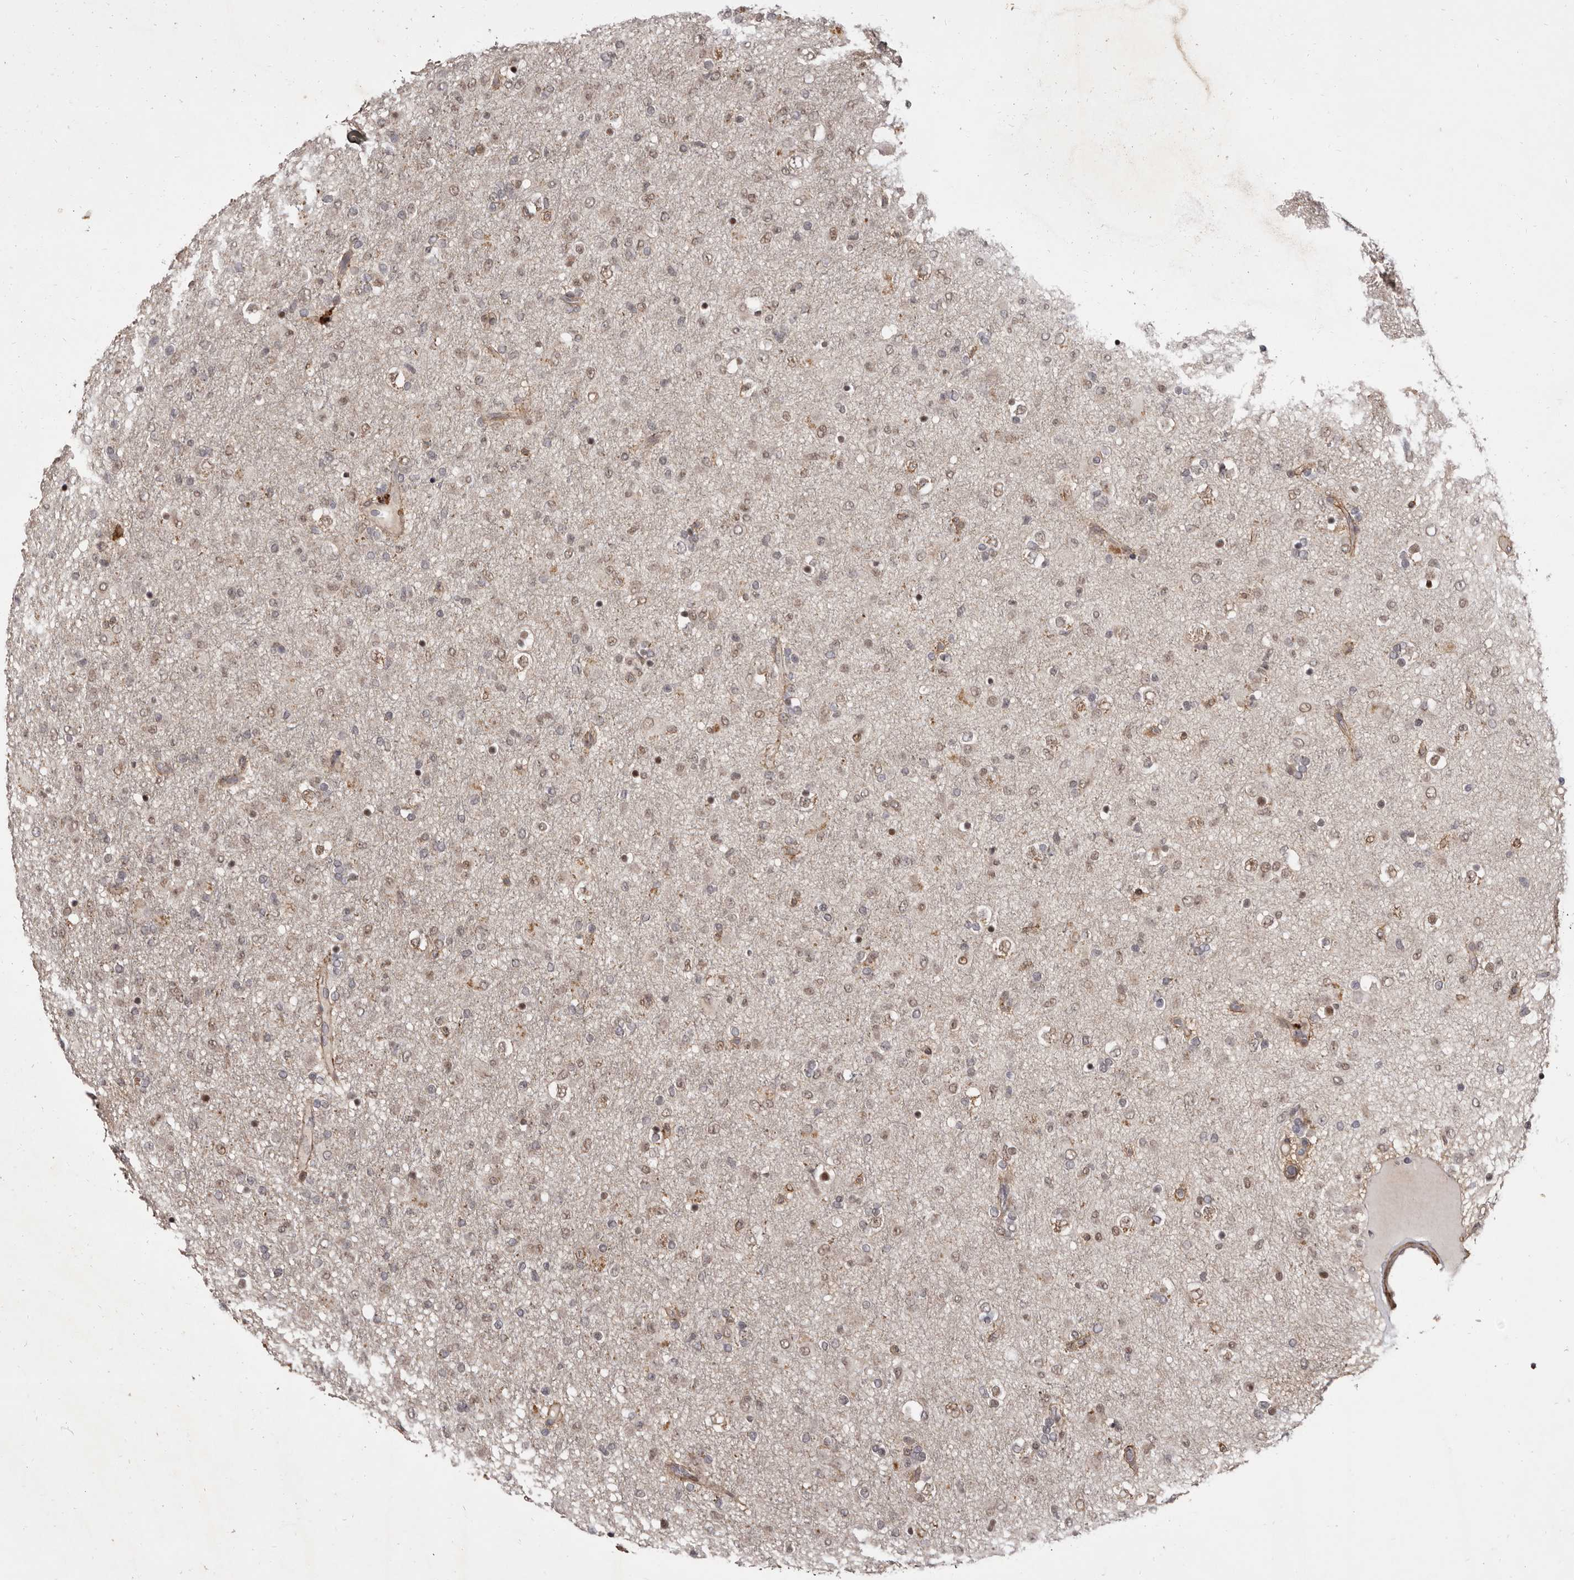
{"staining": {"intensity": "moderate", "quantity": "25%-75%", "location": "nuclear"}, "tissue": "glioma", "cell_type": "Tumor cells", "image_type": "cancer", "snomed": [{"axis": "morphology", "description": "Glioma, malignant, Low grade"}, {"axis": "topography", "description": "Brain"}], "caption": "This is an image of immunohistochemistry staining of glioma, which shows moderate expression in the nuclear of tumor cells.", "gene": "ZNF326", "patient": {"sex": "male", "age": 65}}